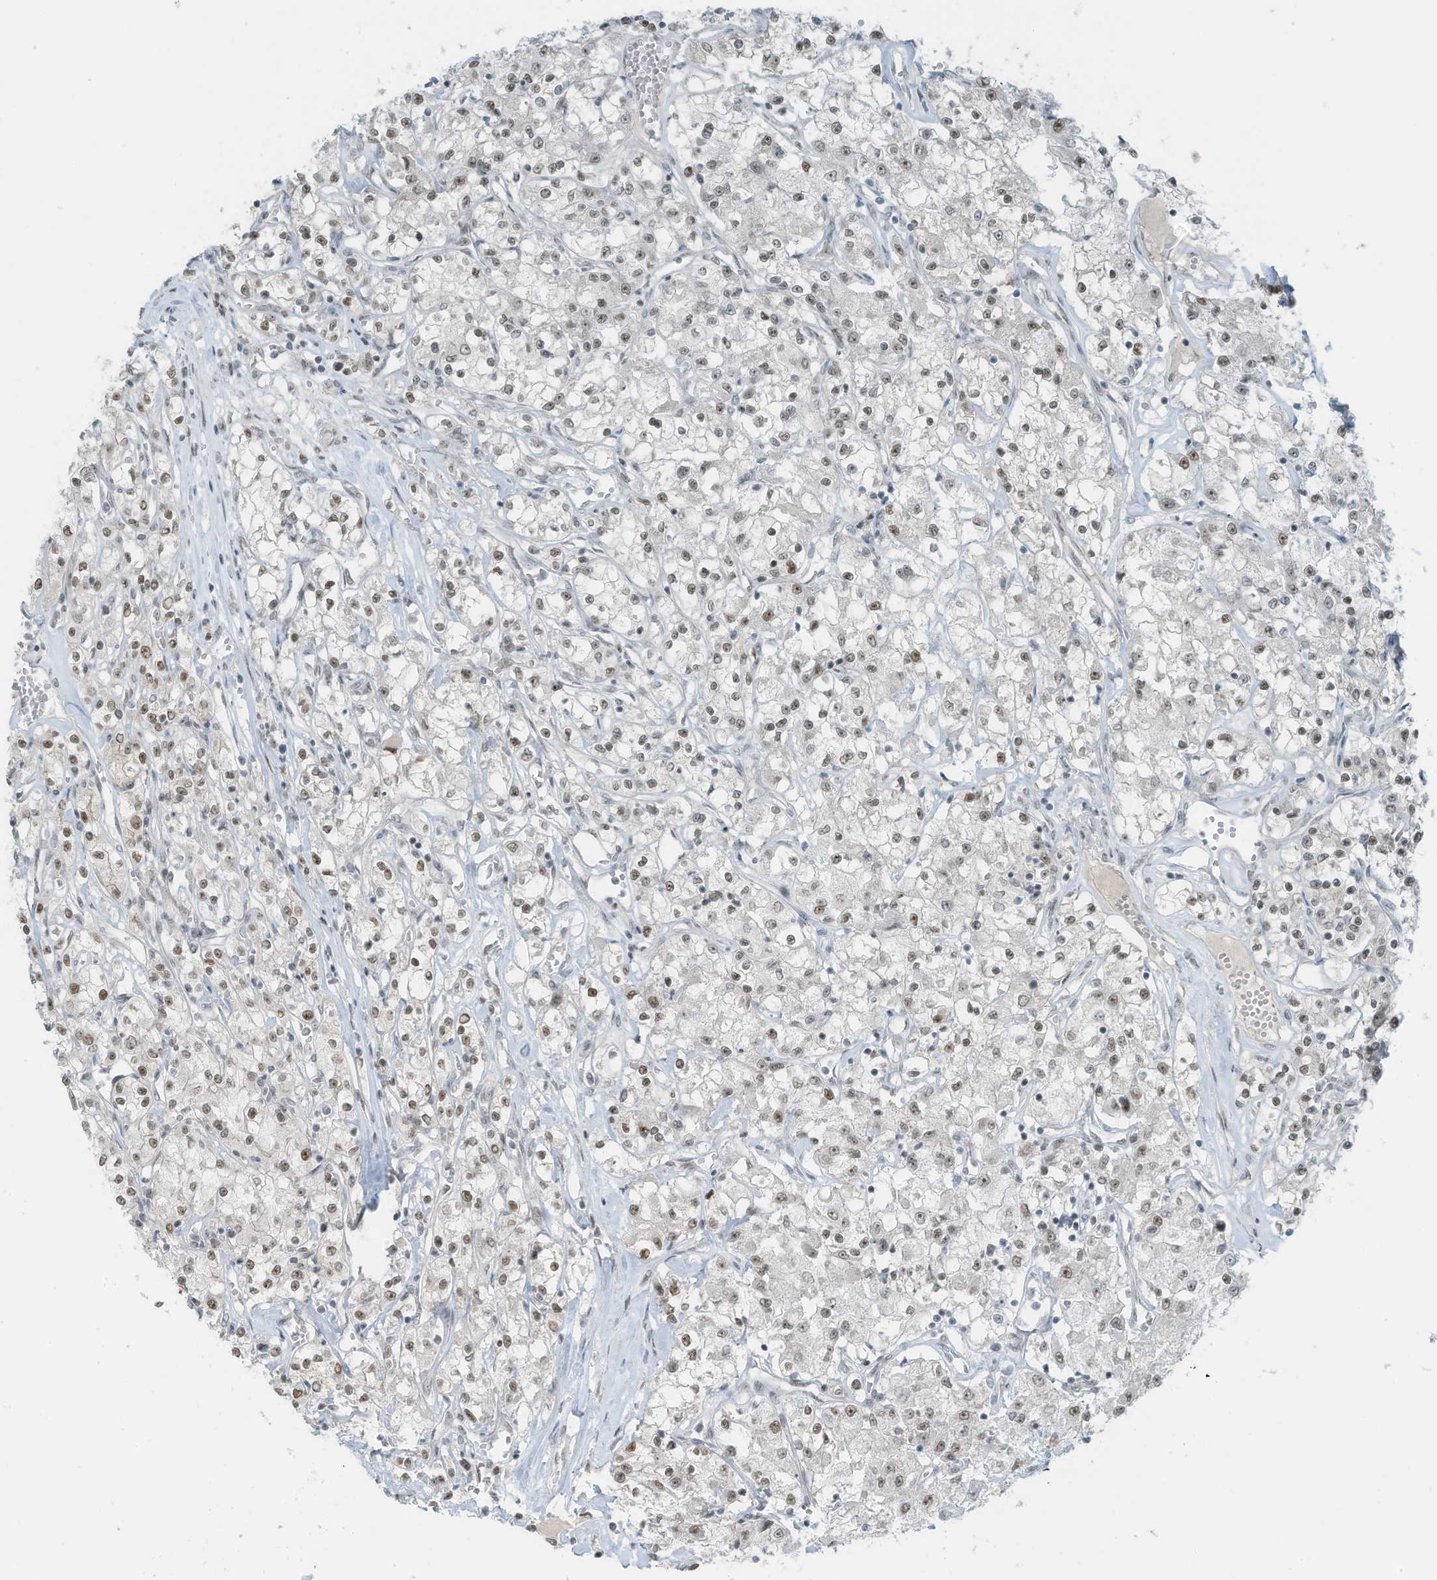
{"staining": {"intensity": "weak", "quantity": "25%-75%", "location": "nuclear"}, "tissue": "renal cancer", "cell_type": "Tumor cells", "image_type": "cancer", "snomed": [{"axis": "morphology", "description": "Adenocarcinoma, NOS"}, {"axis": "topography", "description": "Kidney"}], "caption": "Renal adenocarcinoma stained for a protein (brown) shows weak nuclear positive positivity in approximately 25%-75% of tumor cells.", "gene": "WRNIP1", "patient": {"sex": "female", "age": 59}}